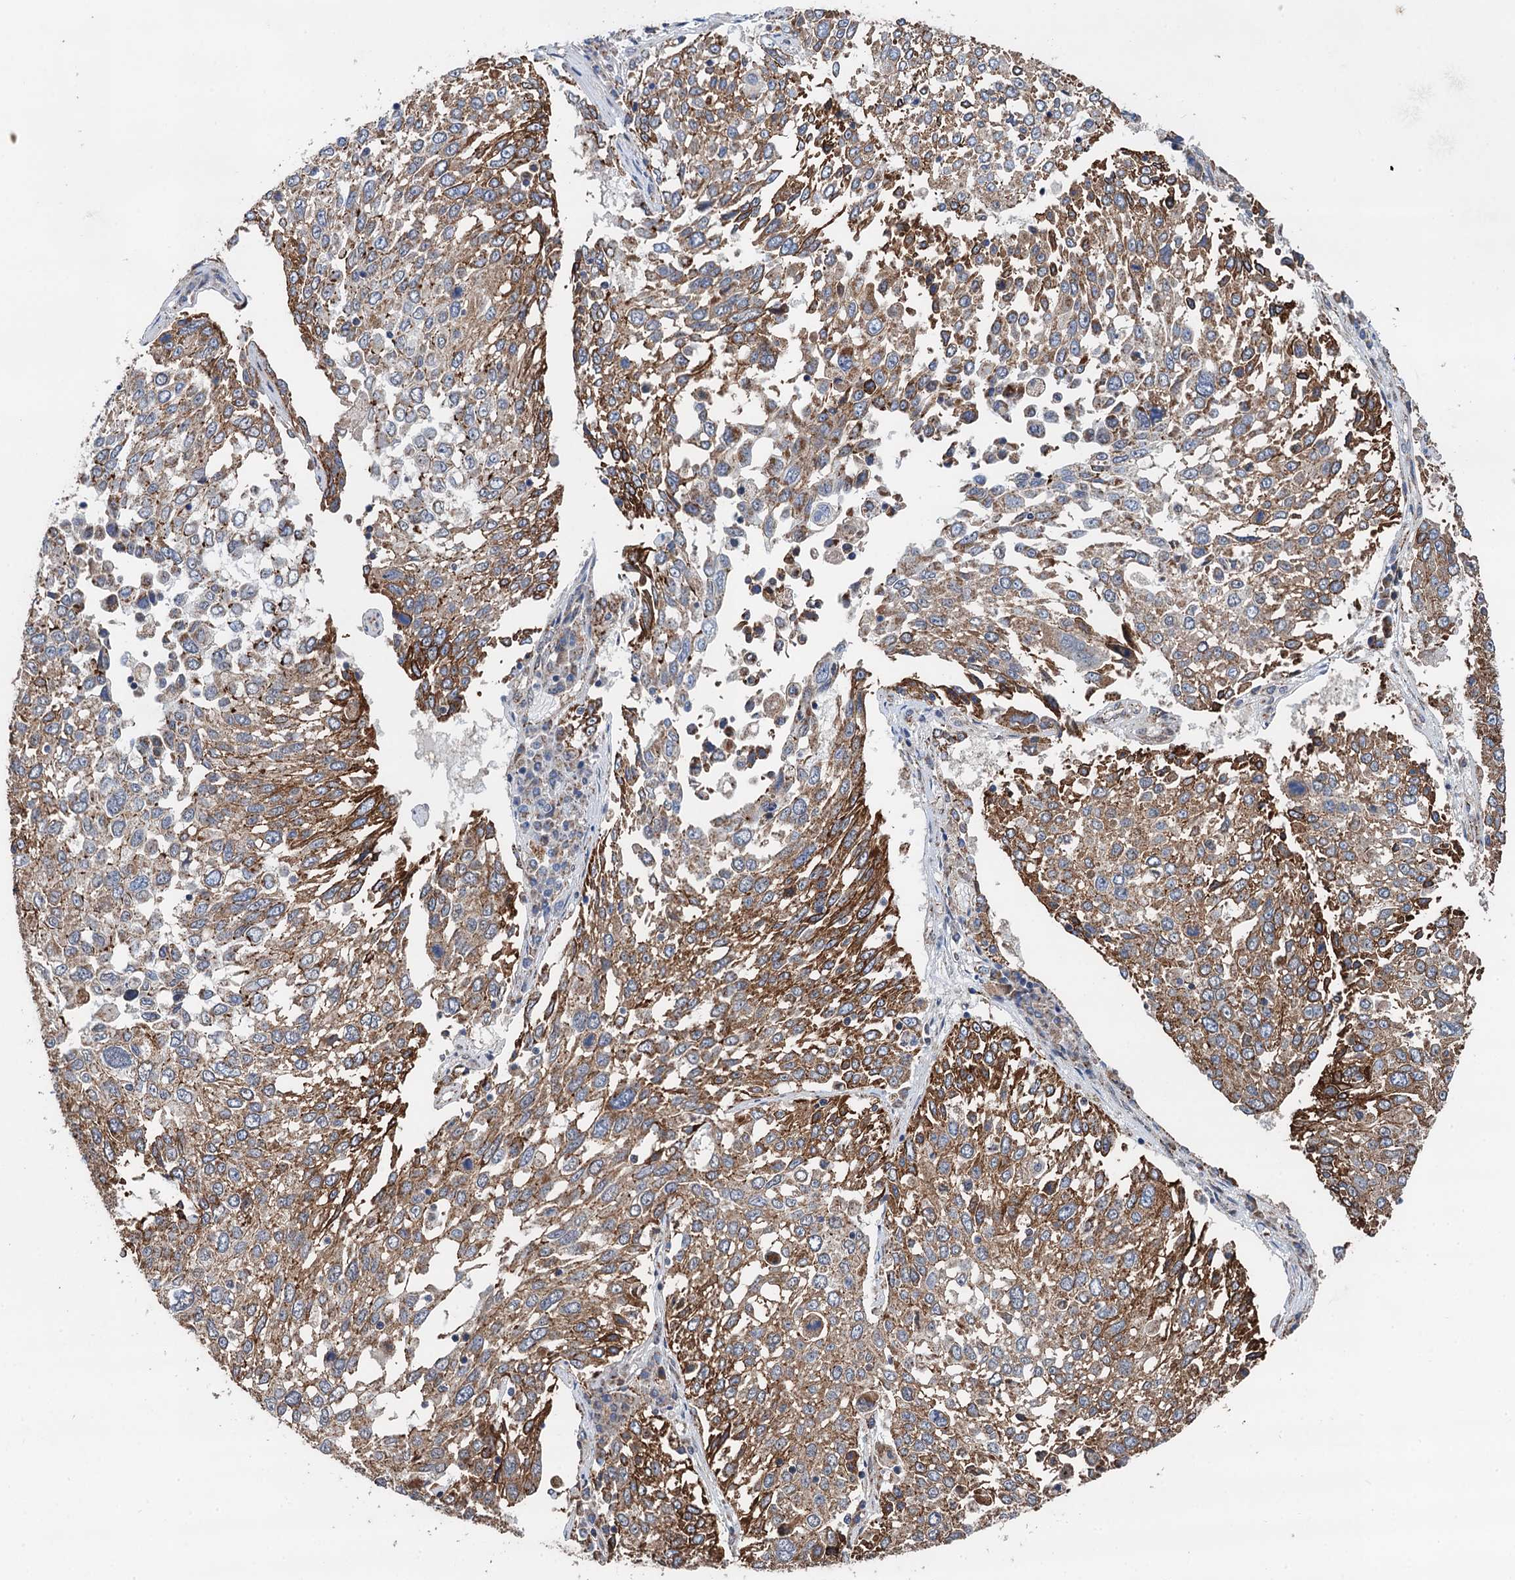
{"staining": {"intensity": "moderate", "quantity": ">75%", "location": "cytoplasmic/membranous"}, "tissue": "lung cancer", "cell_type": "Tumor cells", "image_type": "cancer", "snomed": [{"axis": "morphology", "description": "Squamous cell carcinoma, NOS"}, {"axis": "topography", "description": "Lung"}], "caption": "This is an image of IHC staining of lung squamous cell carcinoma, which shows moderate expression in the cytoplasmic/membranous of tumor cells.", "gene": "DGLUCY", "patient": {"sex": "male", "age": 65}}